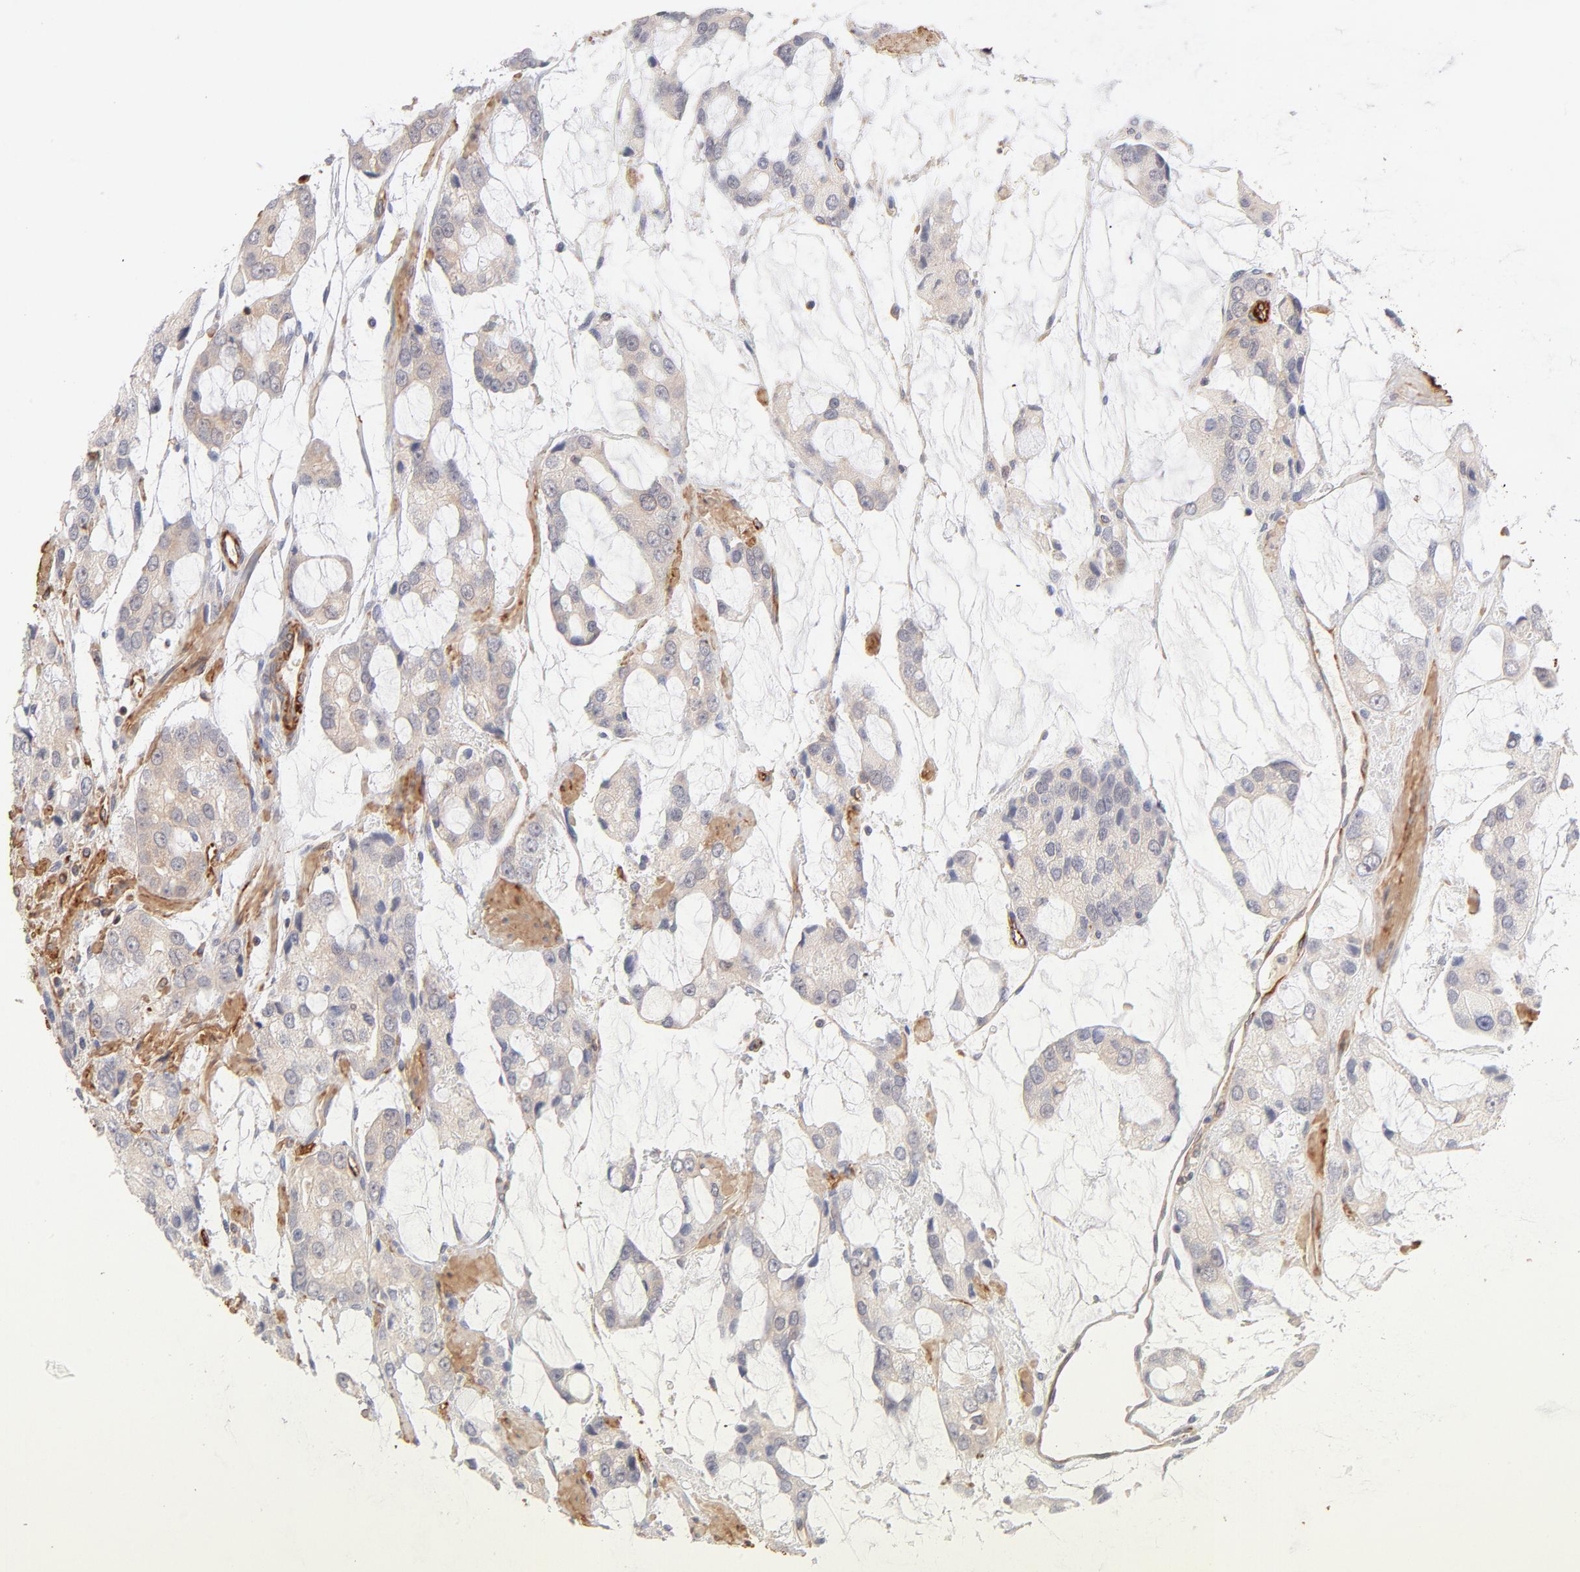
{"staining": {"intensity": "weak", "quantity": ">75%", "location": "cytoplasmic/membranous"}, "tissue": "prostate cancer", "cell_type": "Tumor cells", "image_type": "cancer", "snomed": [{"axis": "morphology", "description": "Adenocarcinoma, High grade"}, {"axis": "topography", "description": "Prostate"}], "caption": "Protein staining shows weak cytoplasmic/membranous staining in about >75% of tumor cells in prostate cancer (adenocarcinoma (high-grade)).", "gene": "LDLRAP1", "patient": {"sex": "male", "age": 67}}